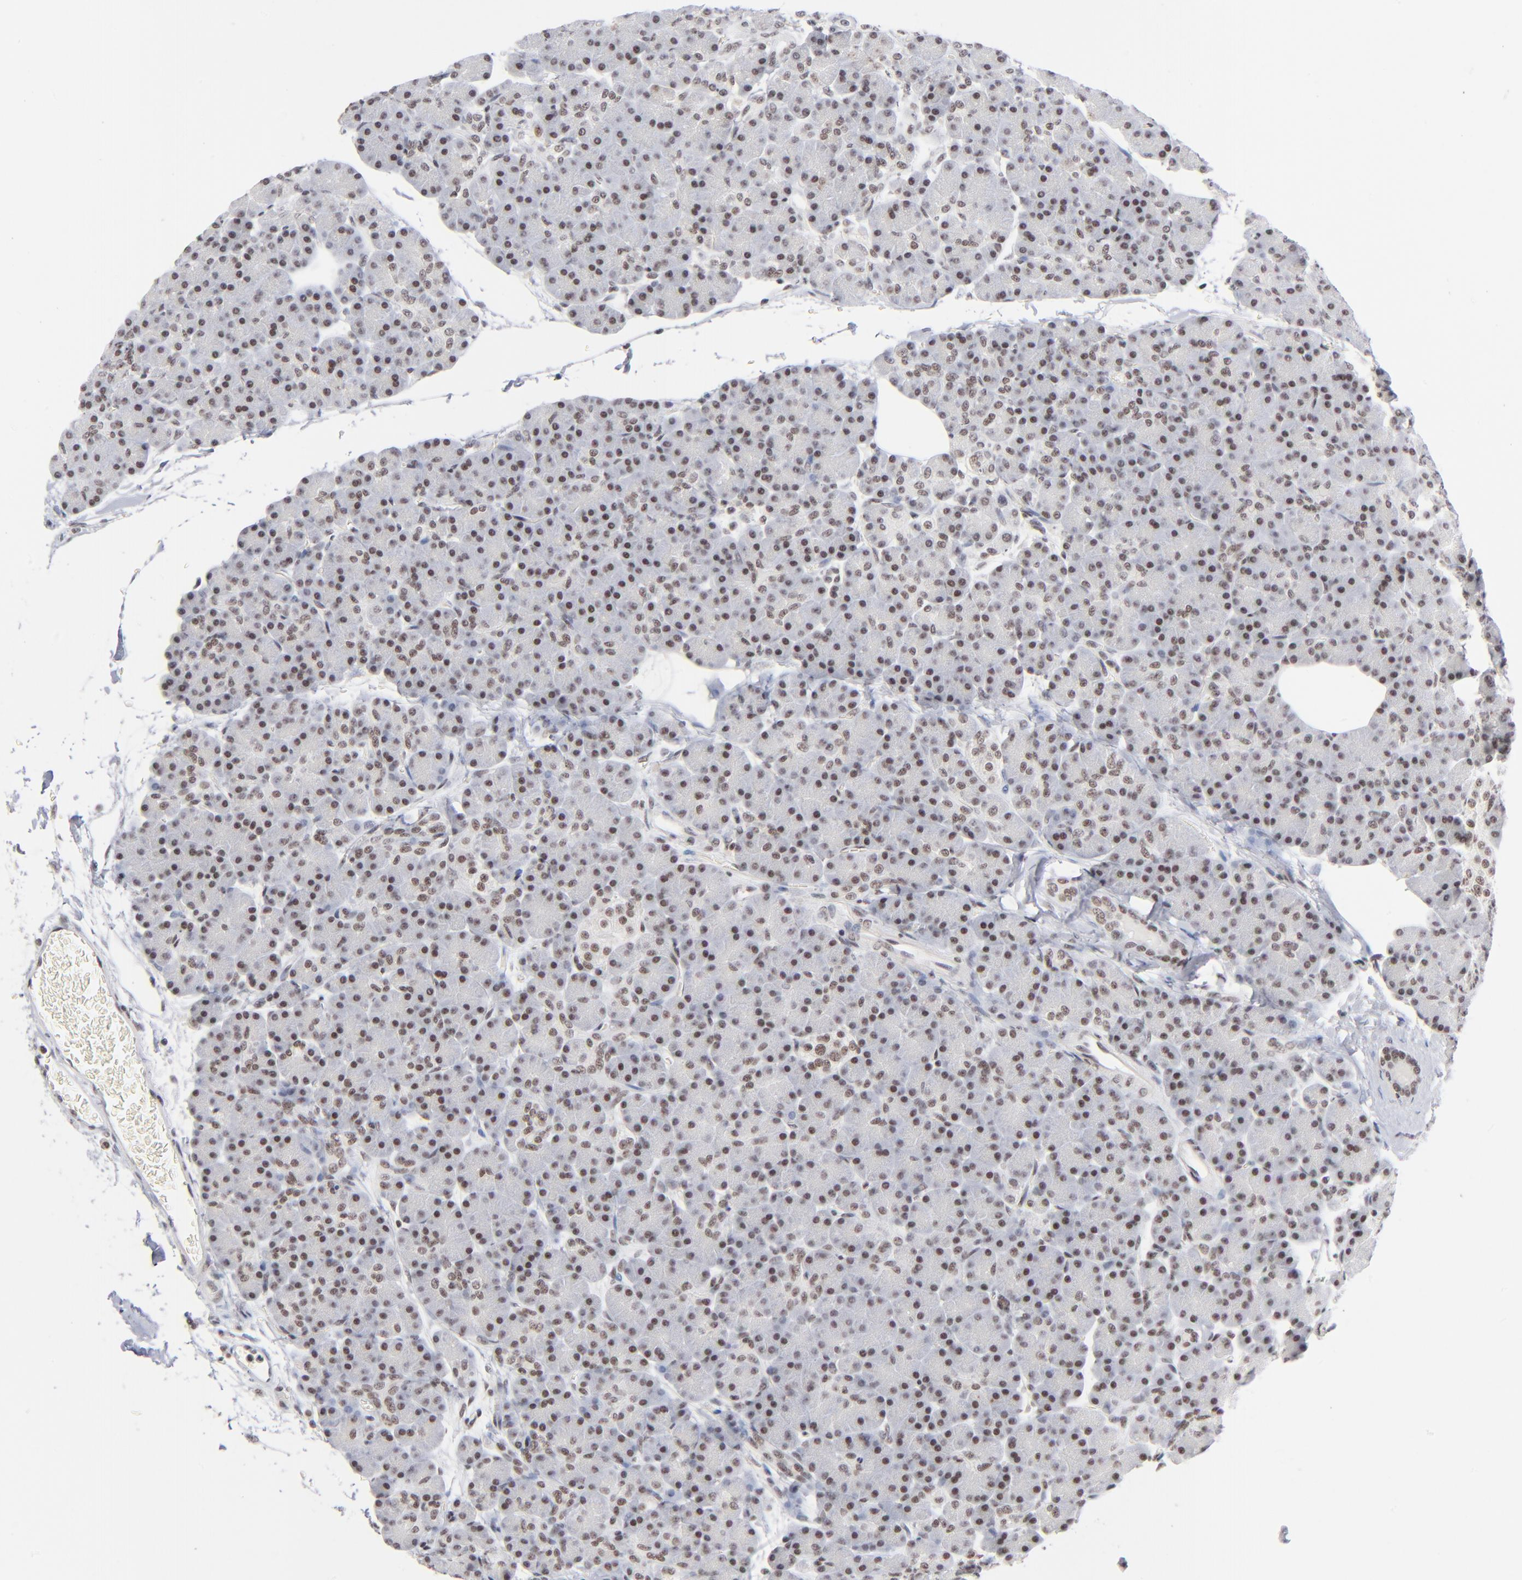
{"staining": {"intensity": "weak", "quantity": ">75%", "location": "nuclear"}, "tissue": "pancreas", "cell_type": "Exocrine glandular cells", "image_type": "normal", "snomed": [{"axis": "morphology", "description": "Normal tissue, NOS"}, {"axis": "topography", "description": "Pancreas"}], "caption": "Immunohistochemical staining of normal pancreas reveals low levels of weak nuclear expression in about >75% of exocrine glandular cells. (IHC, brightfield microscopy, high magnification).", "gene": "ZNF143", "patient": {"sex": "female", "age": 43}}